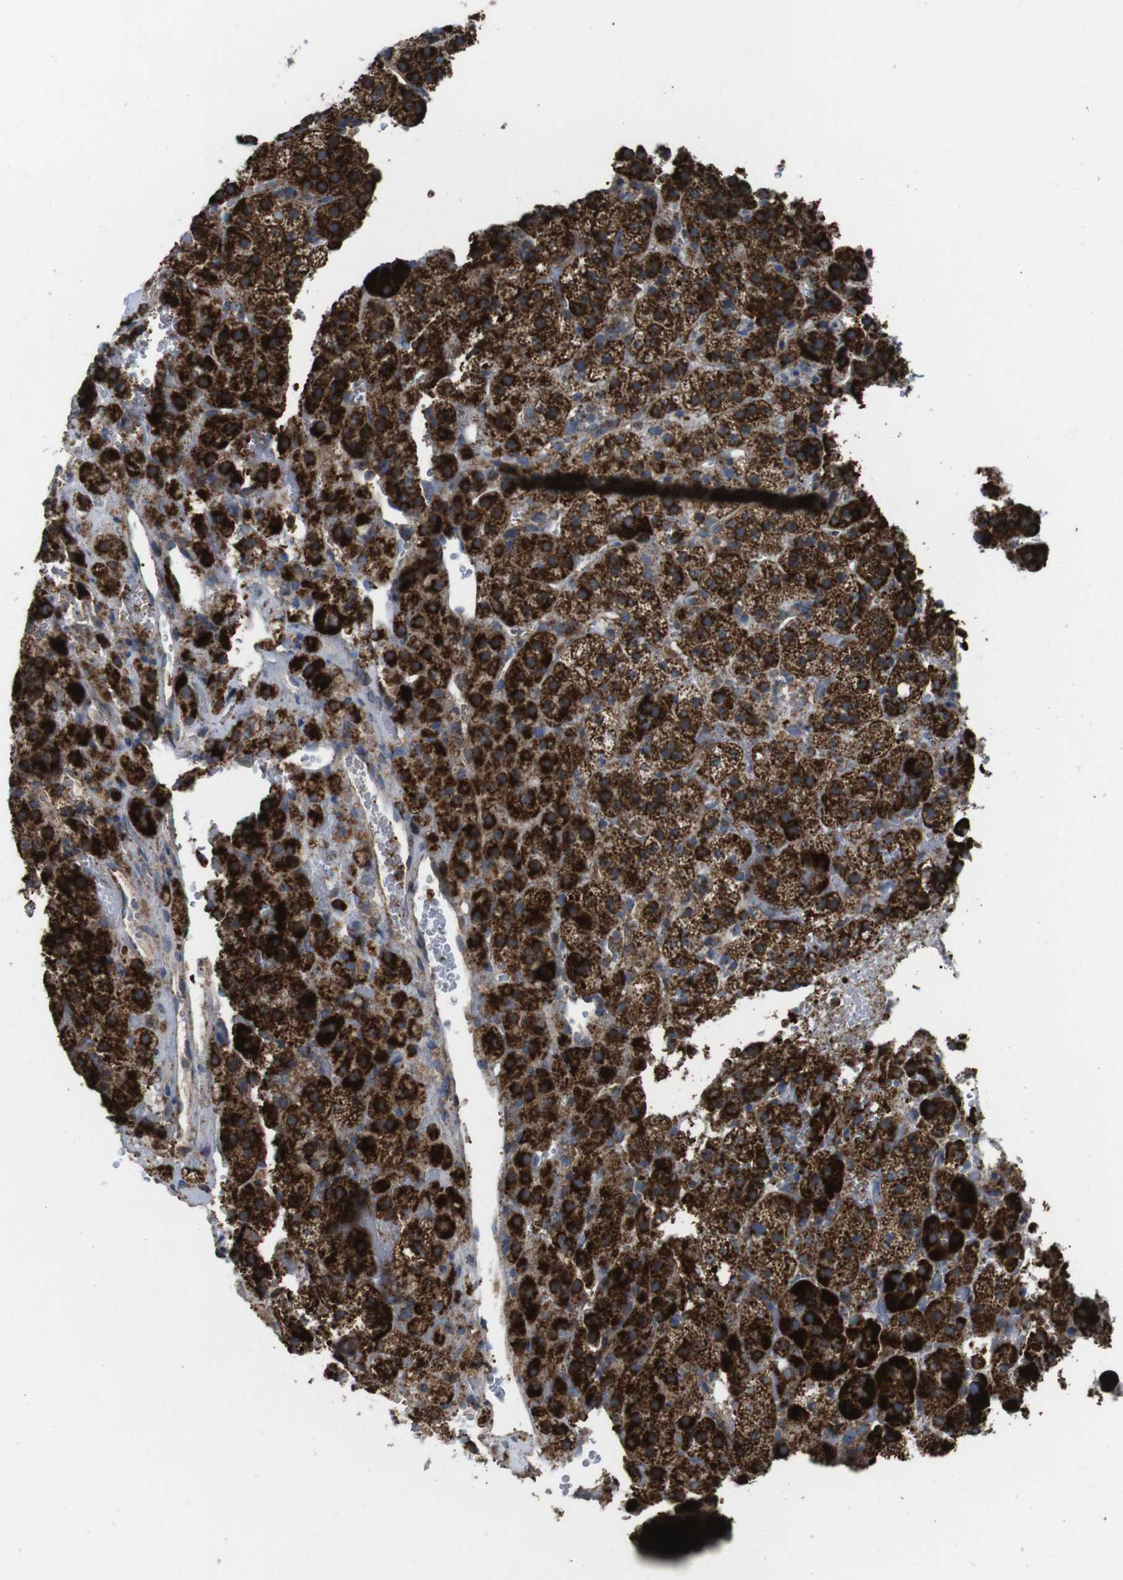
{"staining": {"intensity": "strong", "quantity": ">75%", "location": "cytoplasmic/membranous"}, "tissue": "adrenal gland", "cell_type": "Glandular cells", "image_type": "normal", "snomed": [{"axis": "morphology", "description": "Normal tissue, NOS"}, {"axis": "topography", "description": "Adrenal gland"}], "caption": "Adrenal gland was stained to show a protein in brown. There is high levels of strong cytoplasmic/membranous staining in about >75% of glandular cells. Using DAB (3,3'-diaminobenzidine) (brown) and hematoxylin (blue) stains, captured at high magnification using brightfield microscopy.", "gene": "HK1", "patient": {"sex": "female", "age": 59}}